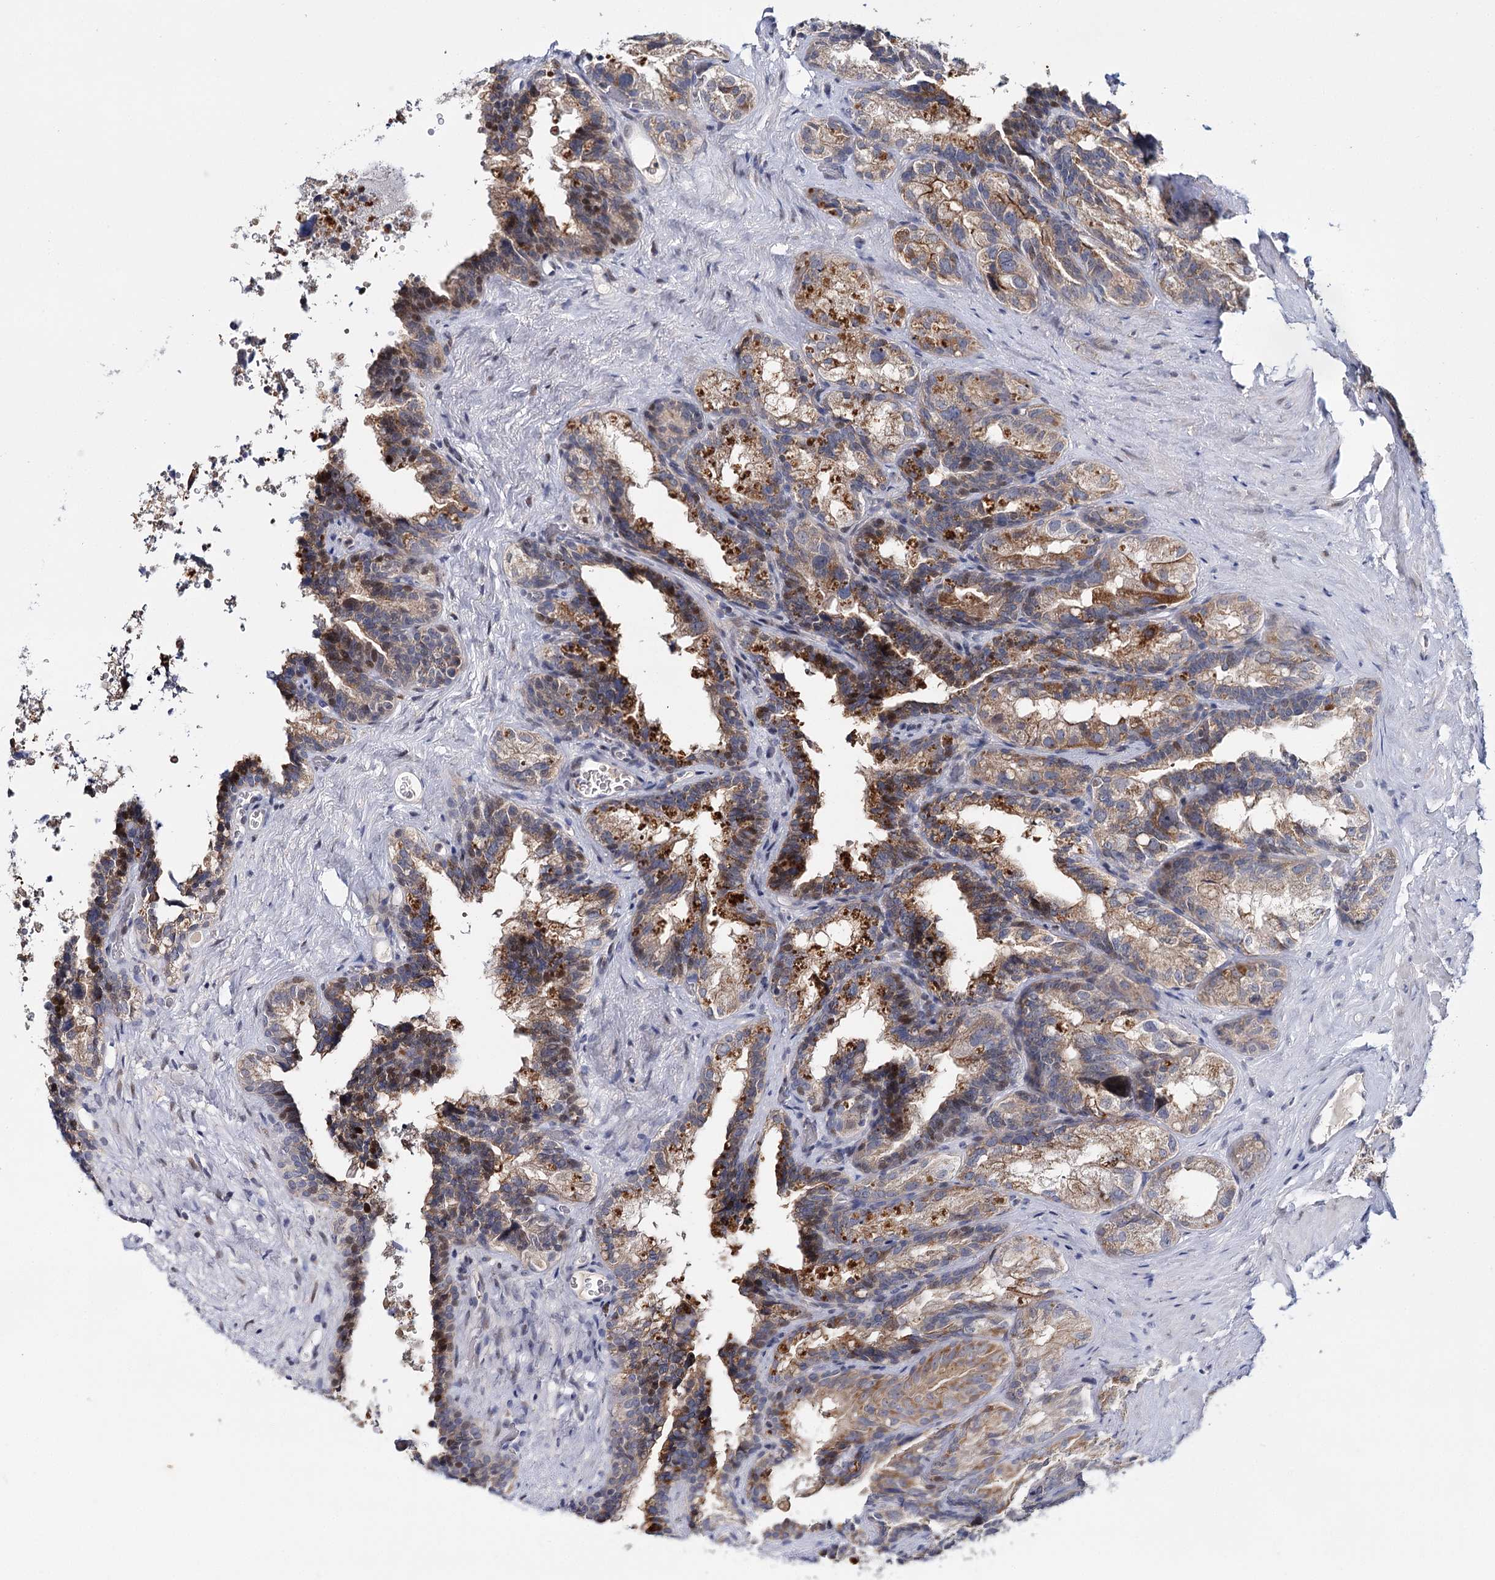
{"staining": {"intensity": "moderate", "quantity": ">75%", "location": "cytoplasmic/membranous,nuclear"}, "tissue": "seminal vesicle", "cell_type": "Glandular cells", "image_type": "normal", "snomed": [{"axis": "morphology", "description": "Normal tissue, NOS"}, {"axis": "topography", "description": "Seminal veicle"}], "caption": "Protein staining of unremarkable seminal vesicle demonstrates moderate cytoplasmic/membranous,nuclear positivity in about >75% of glandular cells.", "gene": "CFAP46", "patient": {"sex": "male", "age": 60}}